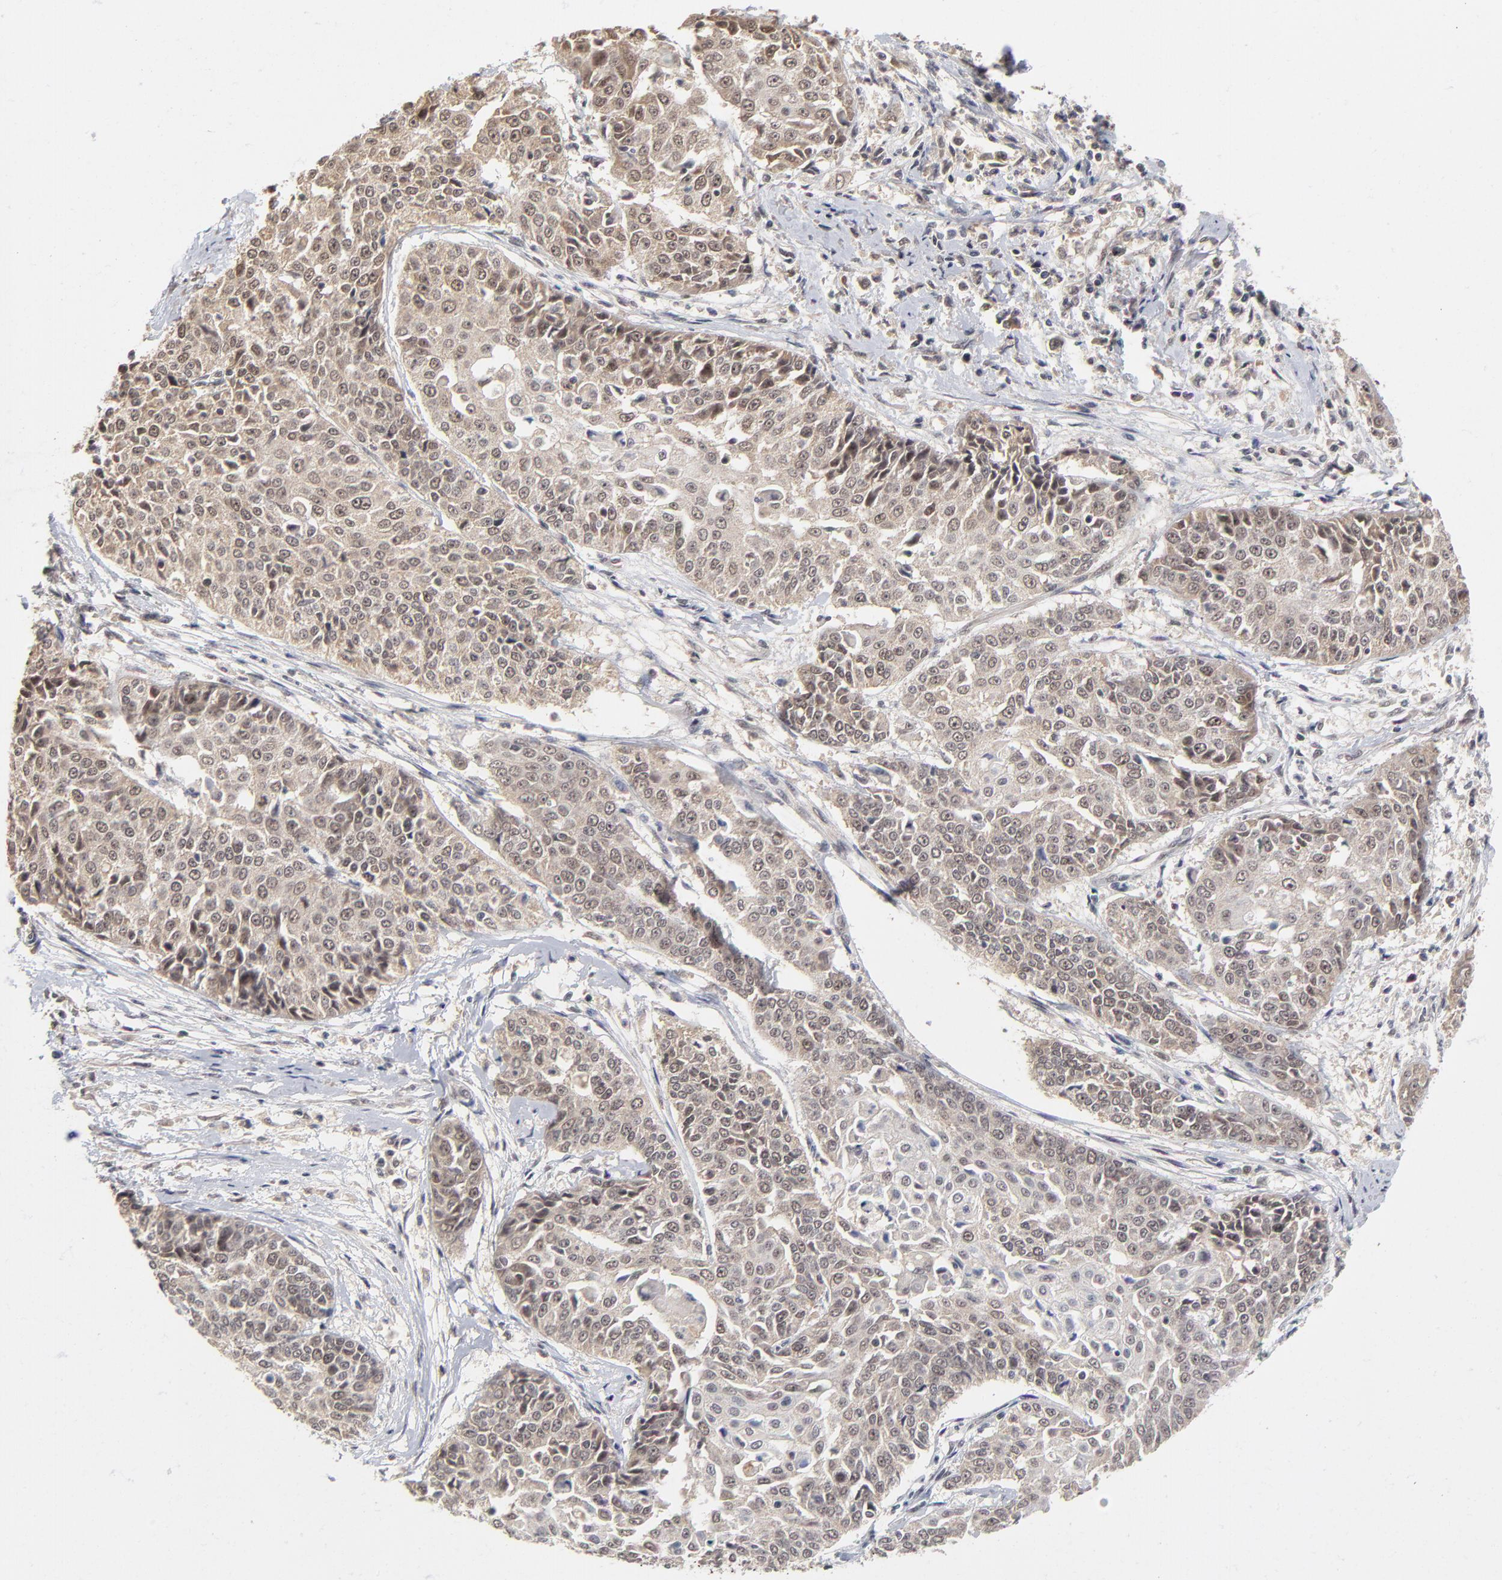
{"staining": {"intensity": "weak", "quantity": ">75%", "location": "cytoplasmic/membranous,nuclear"}, "tissue": "cervical cancer", "cell_type": "Tumor cells", "image_type": "cancer", "snomed": [{"axis": "morphology", "description": "Squamous cell carcinoma, NOS"}, {"axis": "topography", "description": "Cervix"}], "caption": "DAB immunohistochemical staining of cervical cancer (squamous cell carcinoma) displays weak cytoplasmic/membranous and nuclear protein expression in about >75% of tumor cells.", "gene": "WSB1", "patient": {"sex": "female", "age": 64}}